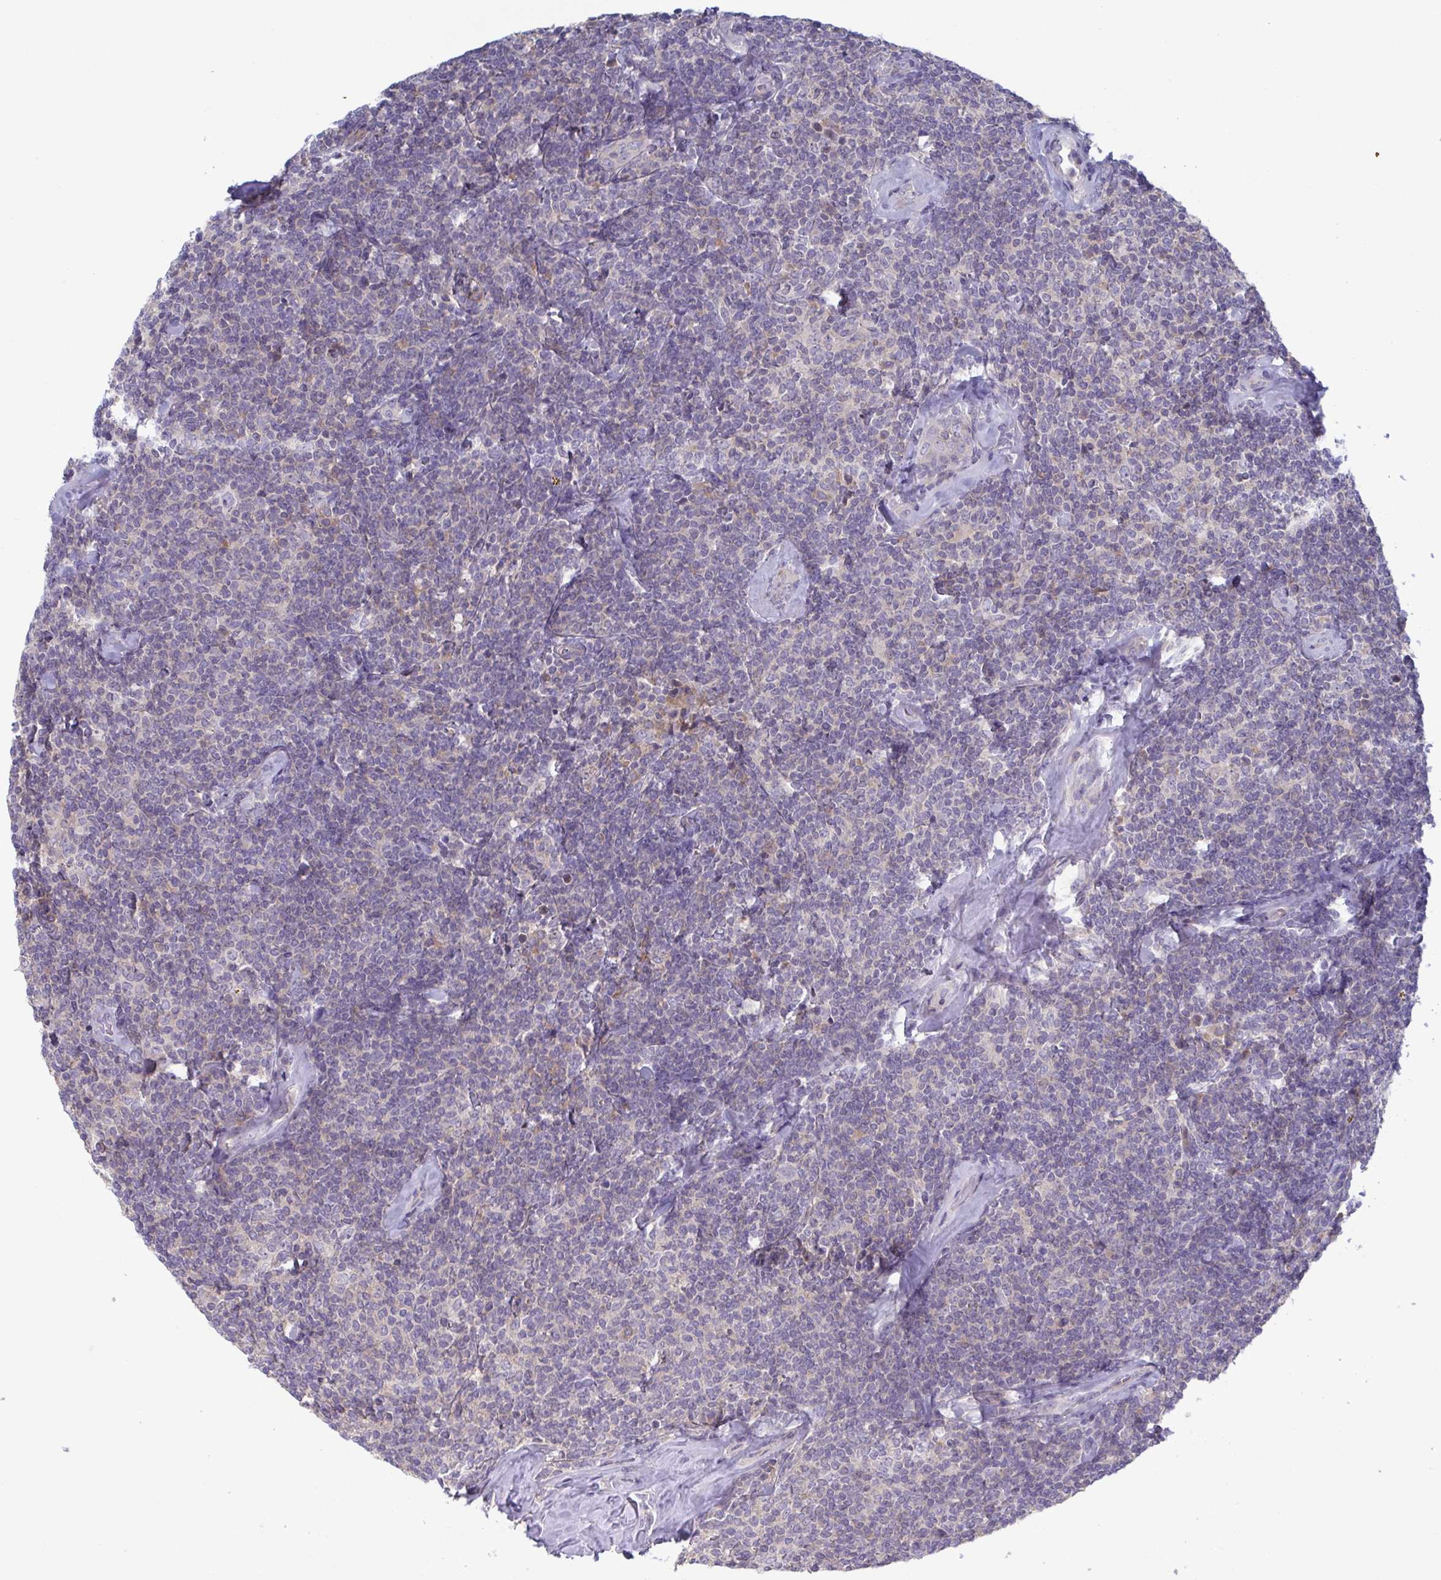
{"staining": {"intensity": "negative", "quantity": "none", "location": "none"}, "tissue": "lymphoma", "cell_type": "Tumor cells", "image_type": "cancer", "snomed": [{"axis": "morphology", "description": "Malignant lymphoma, non-Hodgkin's type, Low grade"}, {"axis": "topography", "description": "Lymph node"}], "caption": "Lymphoma stained for a protein using immunohistochemistry reveals no staining tumor cells.", "gene": "STK26", "patient": {"sex": "female", "age": 56}}